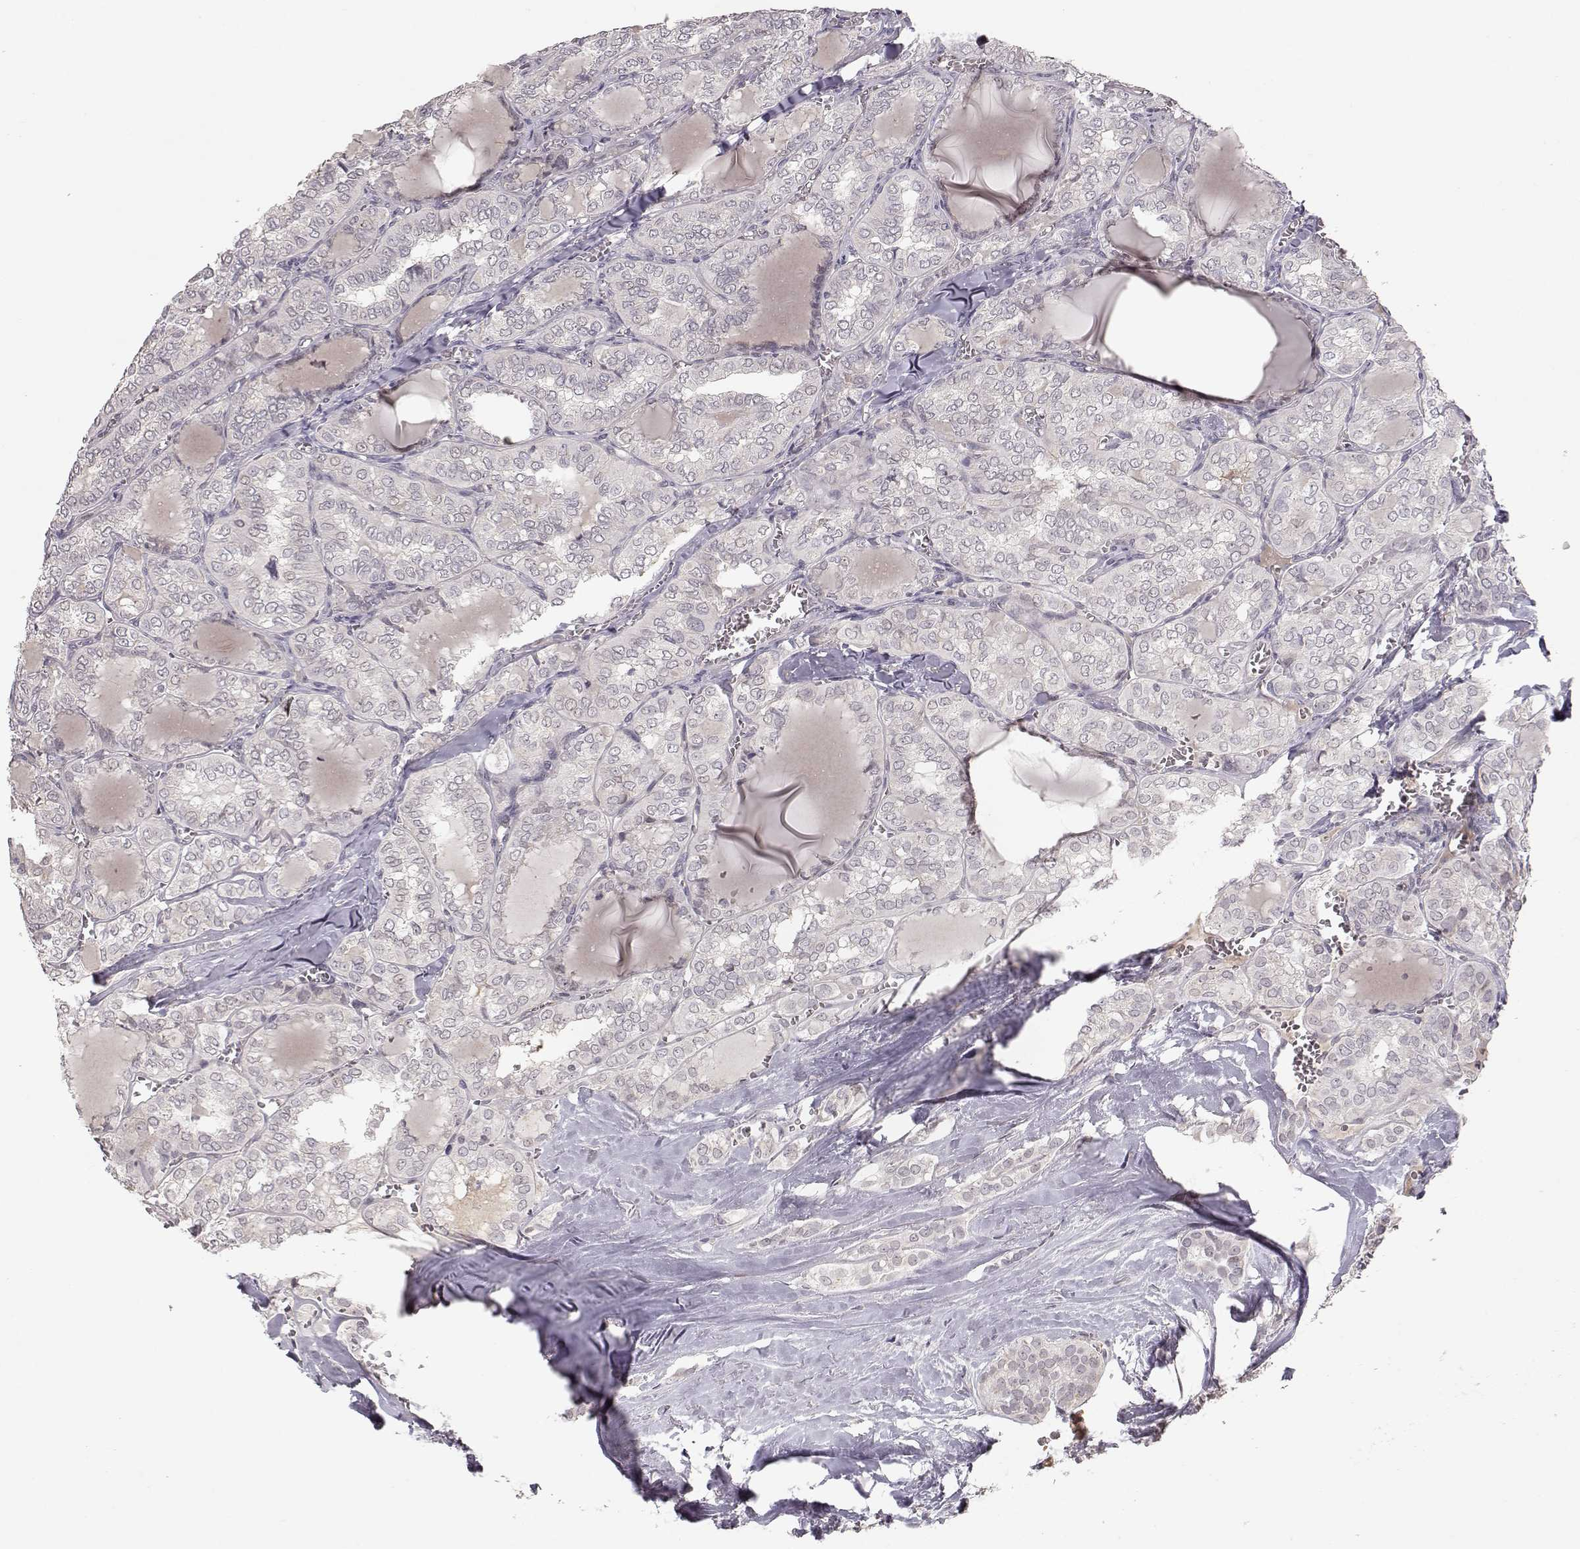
{"staining": {"intensity": "negative", "quantity": "none", "location": "none"}, "tissue": "thyroid cancer", "cell_type": "Tumor cells", "image_type": "cancer", "snomed": [{"axis": "morphology", "description": "Papillary adenocarcinoma, NOS"}, {"axis": "topography", "description": "Thyroid gland"}], "caption": "This is an immunohistochemistry (IHC) image of human thyroid cancer (papillary adenocarcinoma). There is no expression in tumor cells.", "gene": "PNMT", "patient": {"sex": "female", "age": 41}}